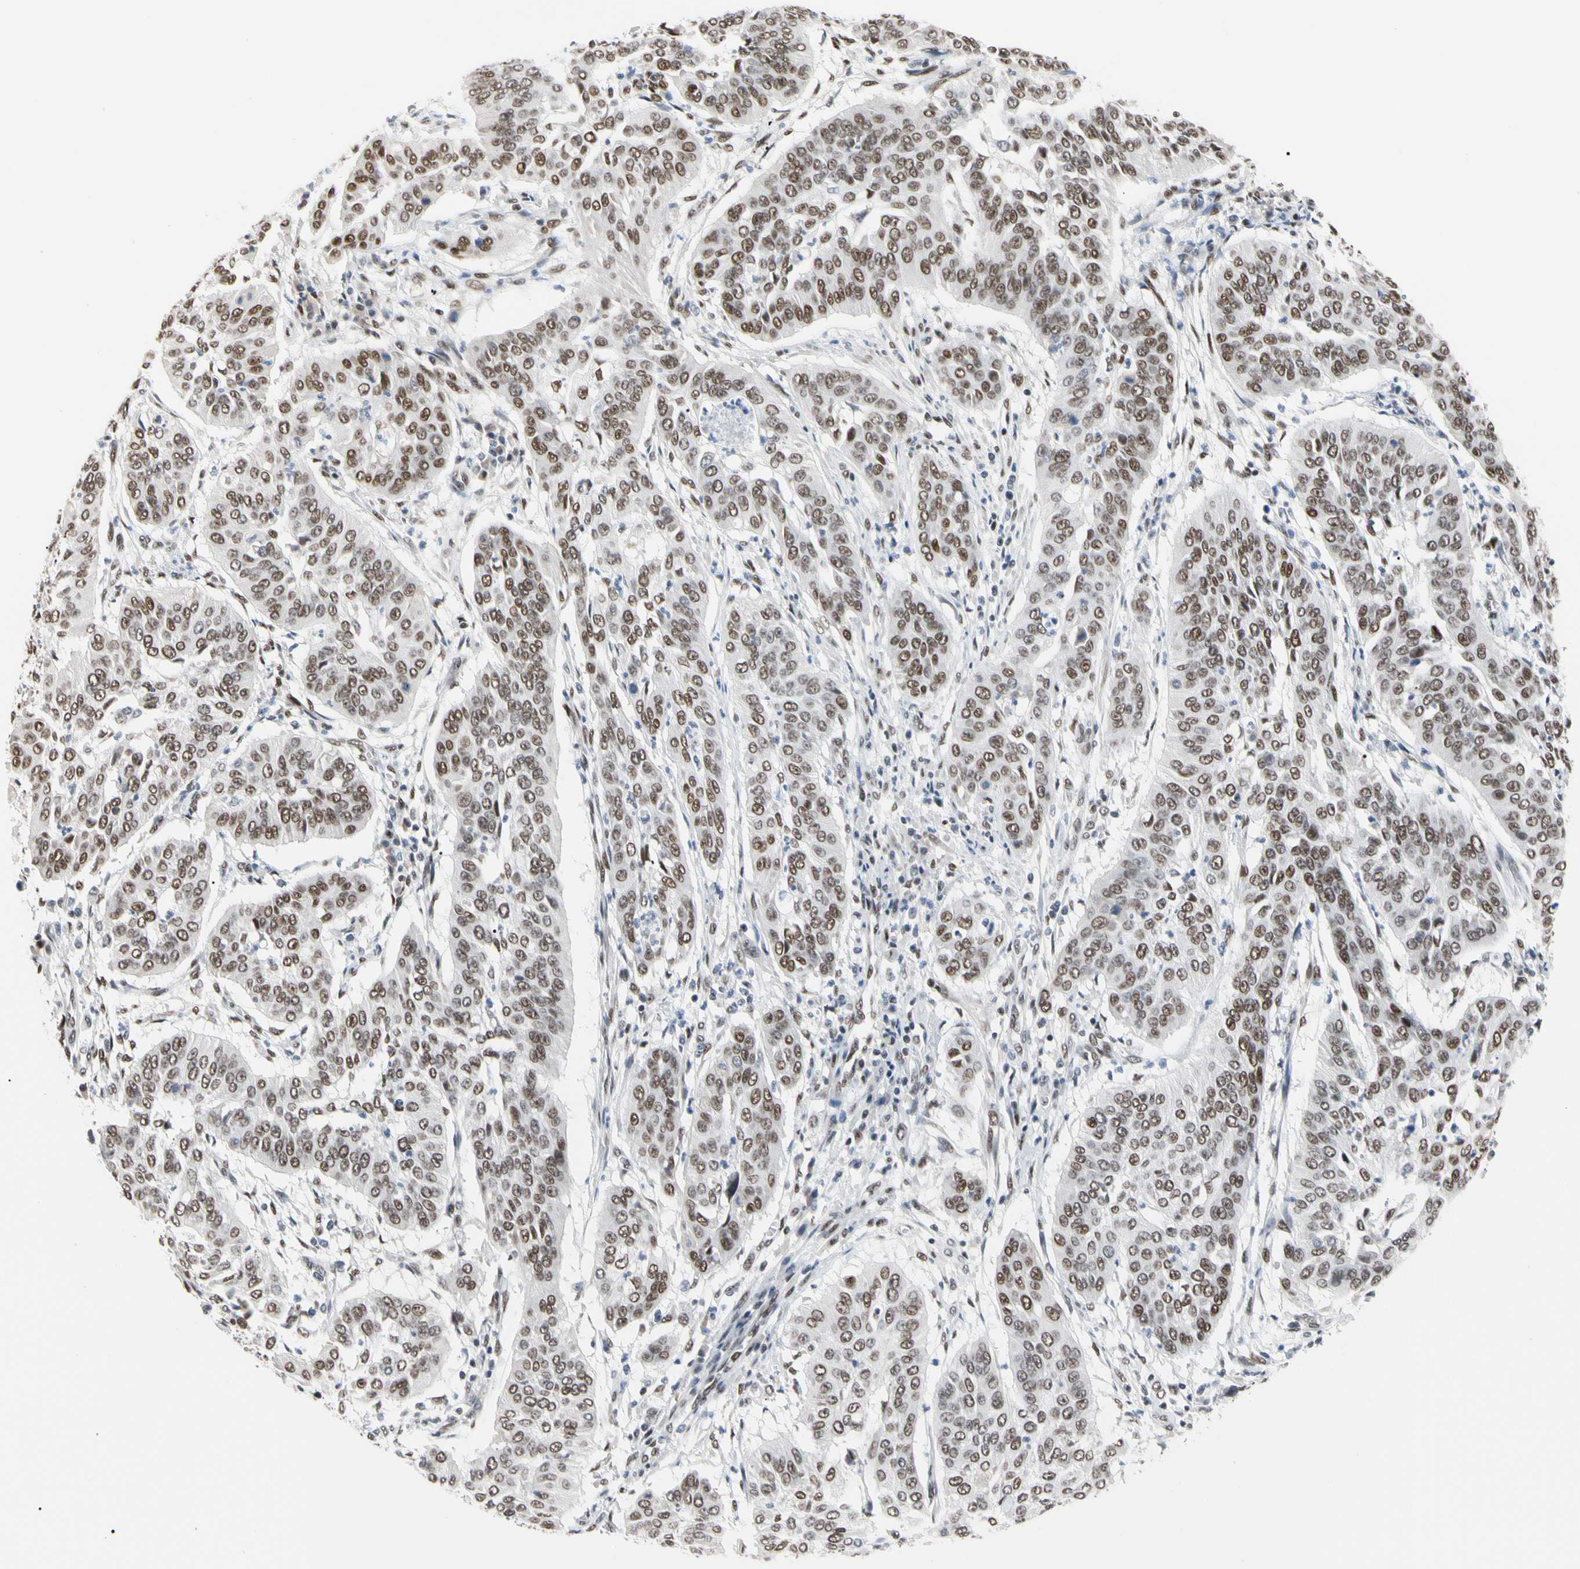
{"staining": {"intensity": "moderate", "quantity": ">75%", "location": "nuclear"}, "tissue": "cervical cancer", "cell_type": "Tumor cells", "image_type": "cancer", "snomed": [{"axis": "morphology", "description": "Normal tissue, NOS"}, {"axis": "morphology", "description": "Squamous cell carcinoma, NOS"}, {"axis": "topography", "description": "Cervix"}], "caption": "Brown immunohistochemical staining in human cervical cancer (squamous cell carcinoma) exhibits moderate nuclear positivity in approximately >75% of tumor cells.", "gene": "FAM98B", "patient": {"sex": "female", "age": 39}}